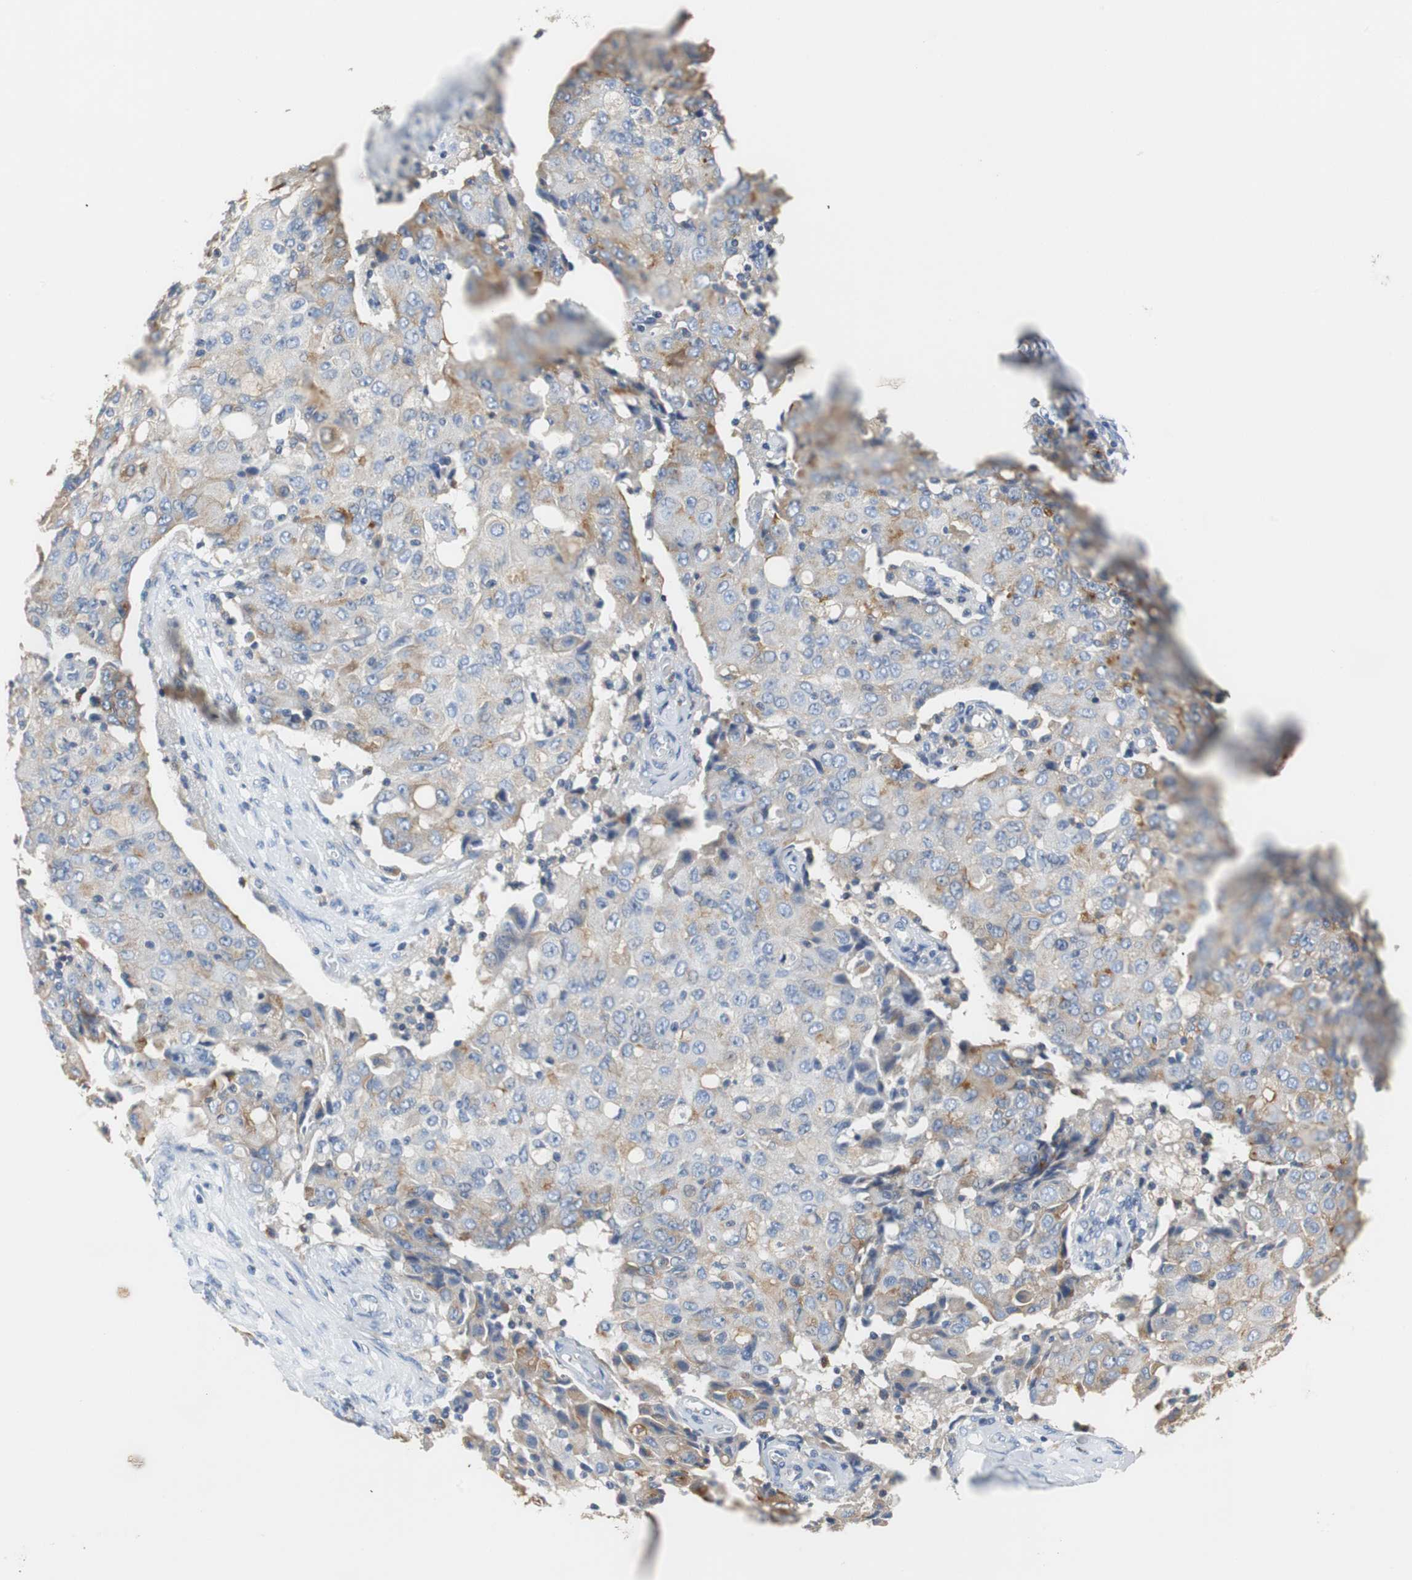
{"staining": {"intensity": "moderate", "quantity": "25%-75%", "location": "cytoplasmic/membranous"}, "tissue": "ovarian cancer", "cell_type": "Tumor cells", "image_type": "cancer", "snomed": [{"axis": "morphology", "description": "Carcinoma, endometroid"}, {"axis": "topography", "description": "Ovary"}], "caption": "High-power microscopy captured an immunohistochemistry image of ovarian cancer, revealing moderate cytoplasmic/membranous positivity in about 25%-75% of tumor cells.", "gene": "VAMP8", "patient": {"sex": "female", "age": 42}}